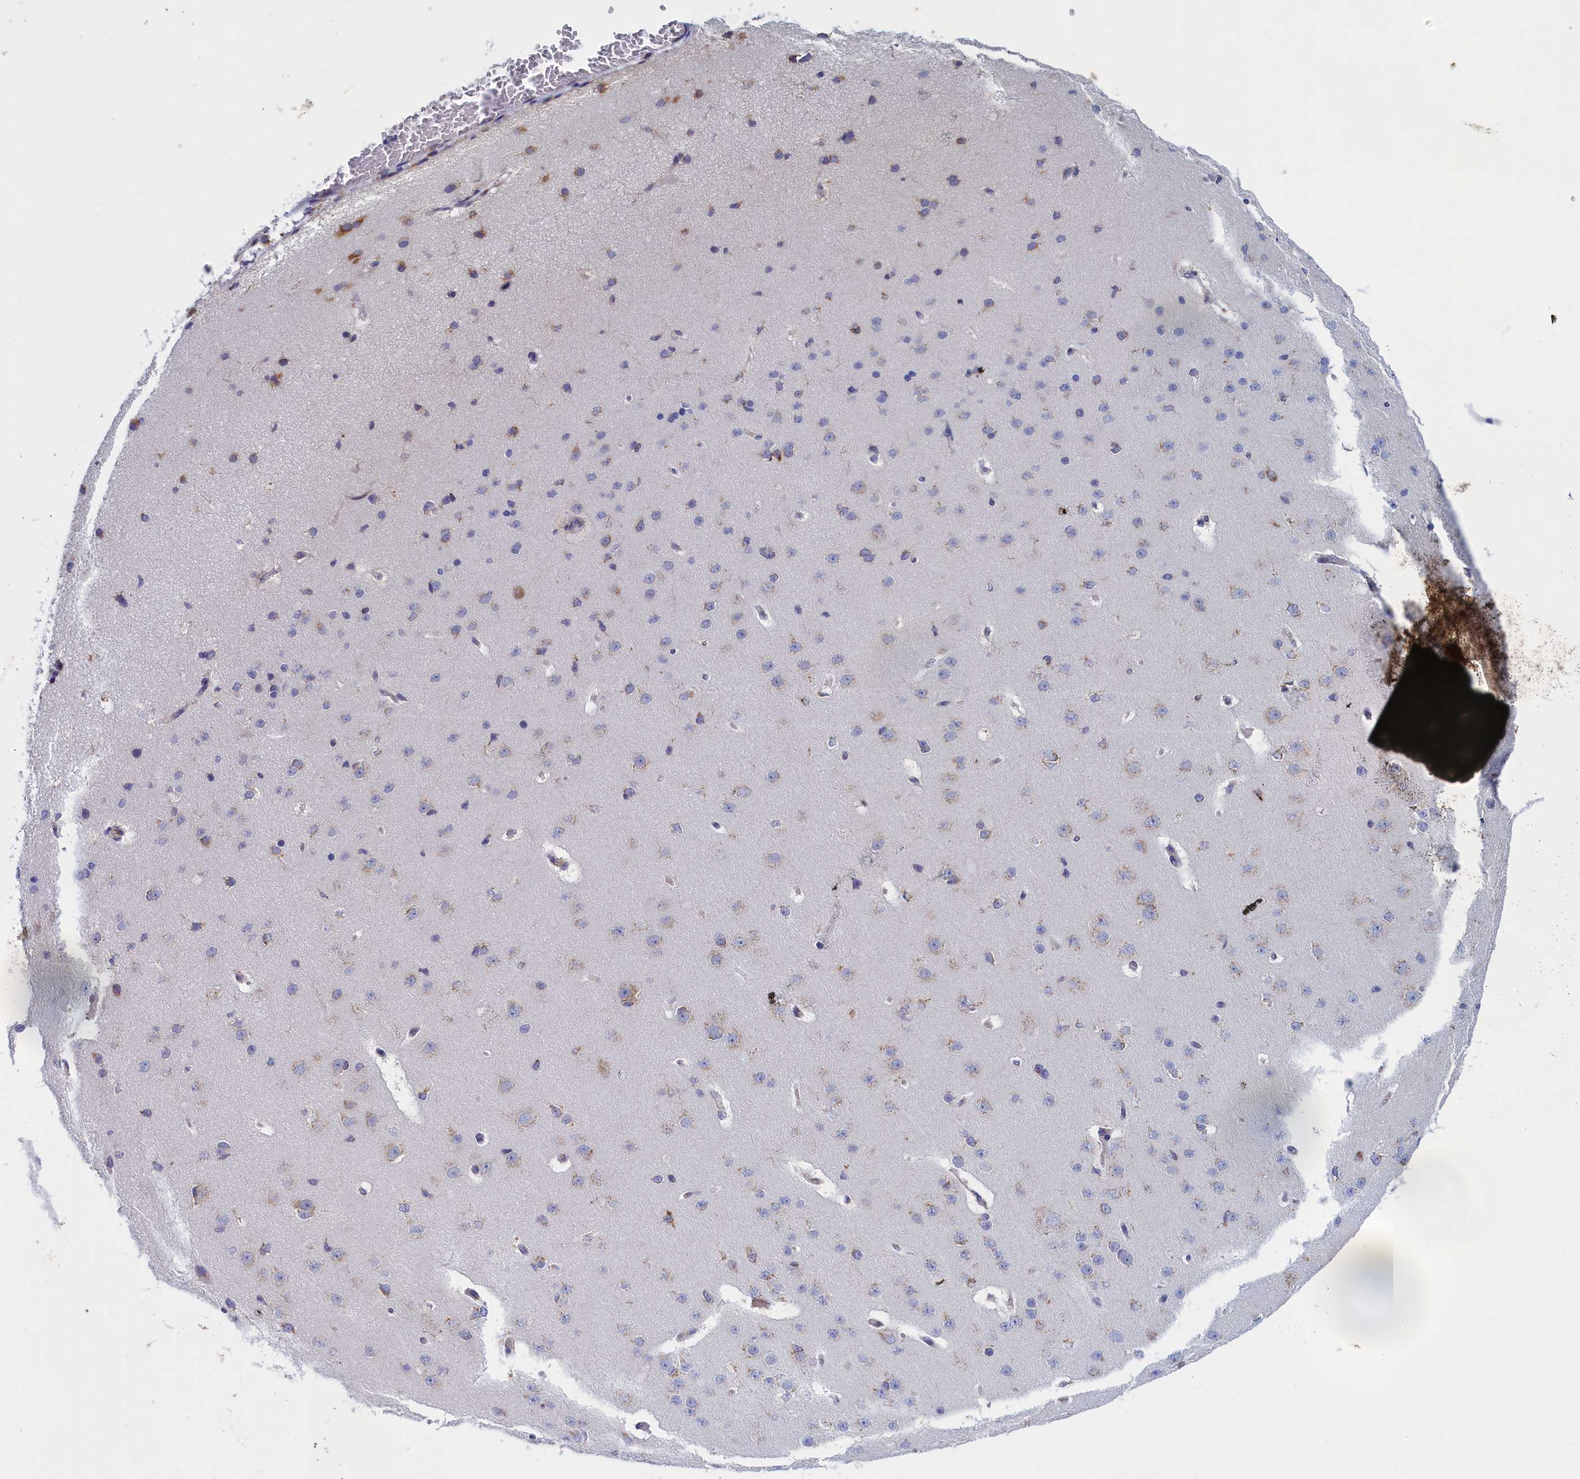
{"staining": {"intensity": "negative", "quantity": "none", "location": "none"}, "tissue": "cerebral cortex", "cell_type": "Endothelial cells", "image_type": "normal", "snomed": [{"axis": "morphology", "description": "Normal tissue, NOS"}, {"axis": "morphology", "description": "Developmental malformation"}, {"axis": "topography", "description": "Cerebral cortex"}], "caption": "IHC image of normal cerebral cortex stained for a protein (brown), which shows no staining in endothelial cells.", "gene": "CCDC68", "patient": {"sex": "female", "age": 30}}